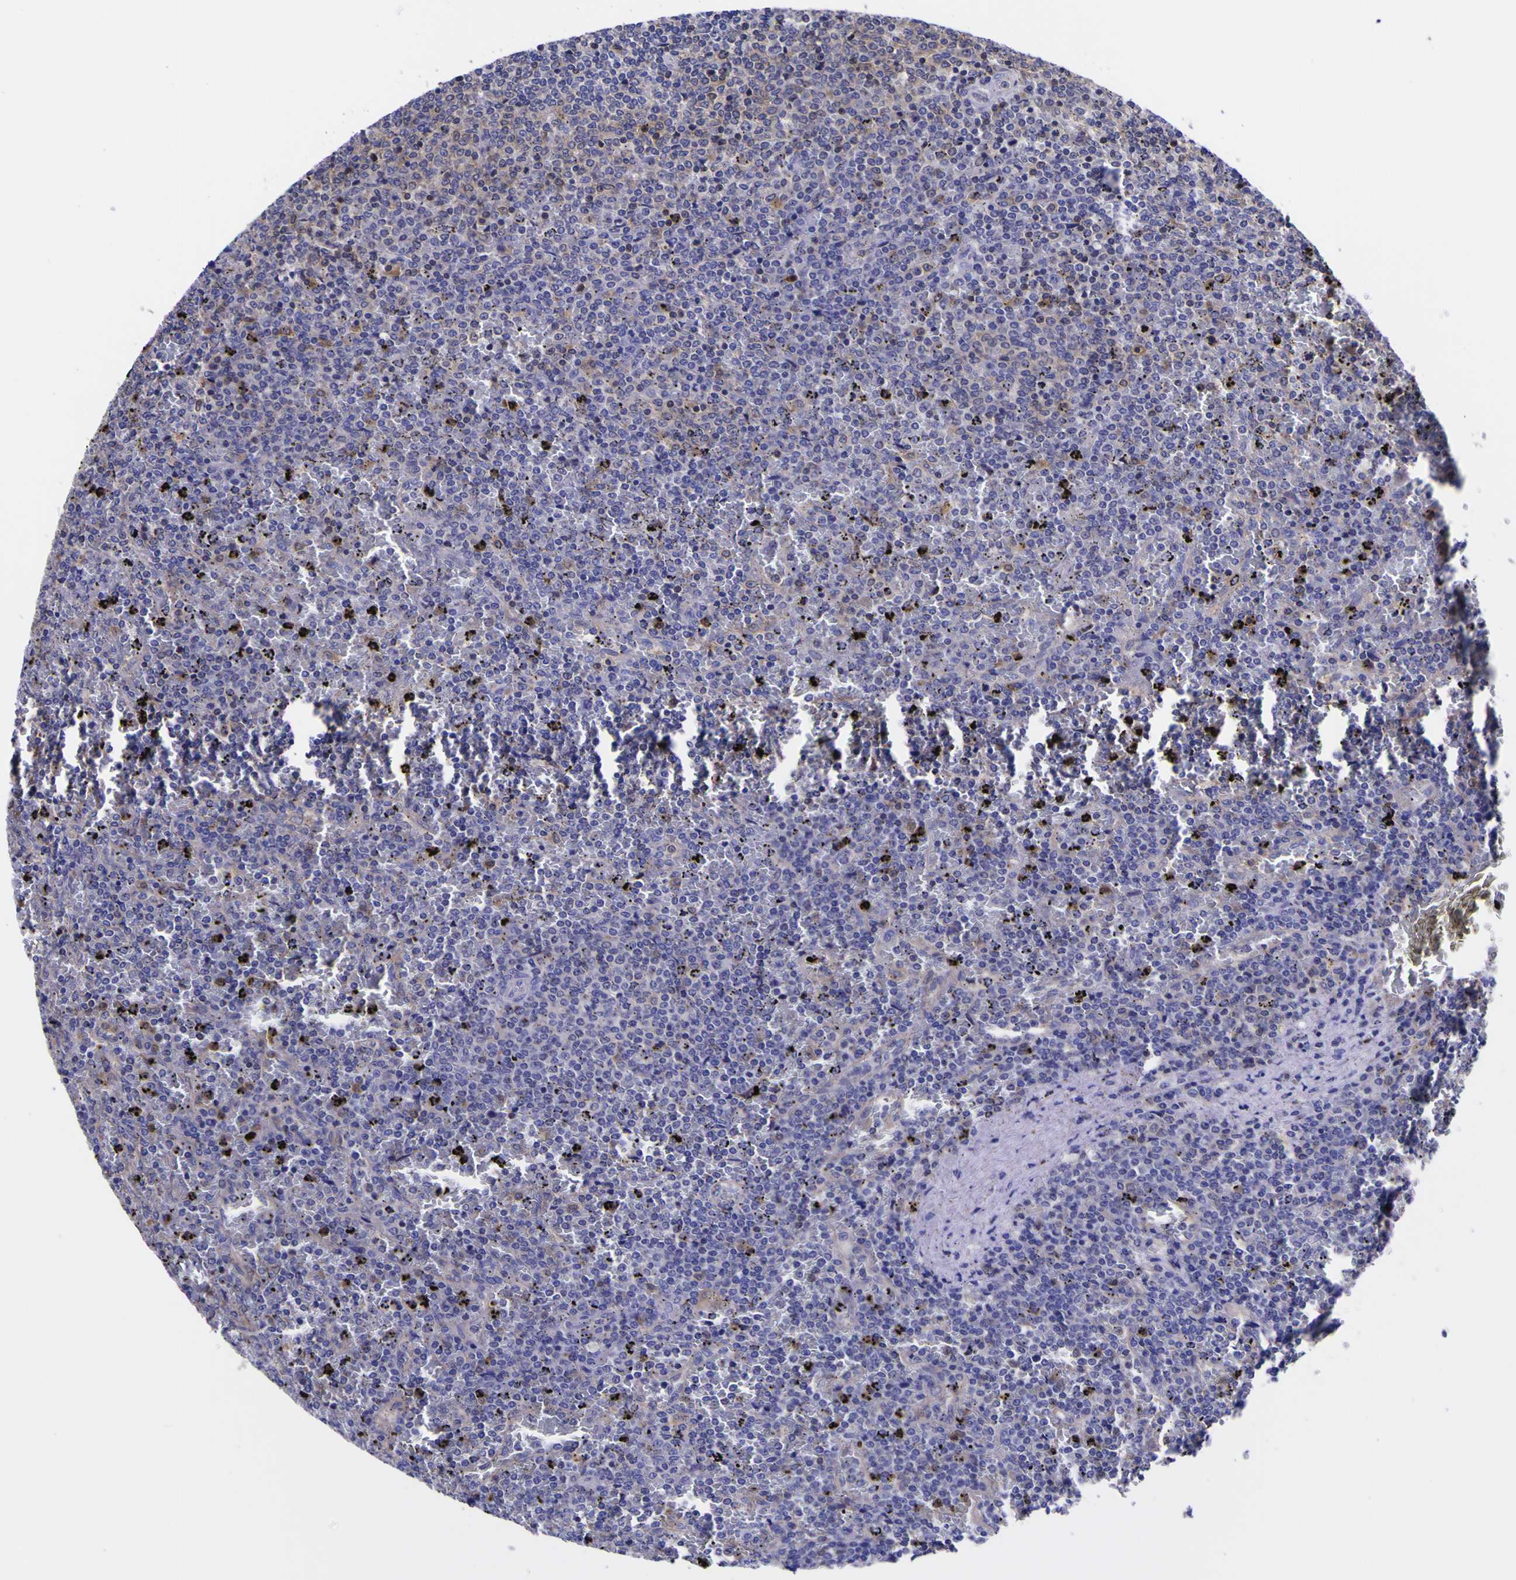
{"staining": {"intensity": "negative", "quantity": "none", "location": "none"}, "tissue": "lymphoma", "cell_type": "Tumor cells", "image_type": "cancer", "snomed": [{"axis": "morphology", "description": "Malignant lymphoma, non-Hodgkin's type, Low grade"}, {"axis": "topography", "description": "Spleen"}], "caption": "High power microscopy image of an immunohistochemistry micrograph of lymphoma, revealing no significant staining in tumor cells. Nuclei are stained in blue.", "gene": "MAPK14", "patient": {"sex": "female", "age": 77}}